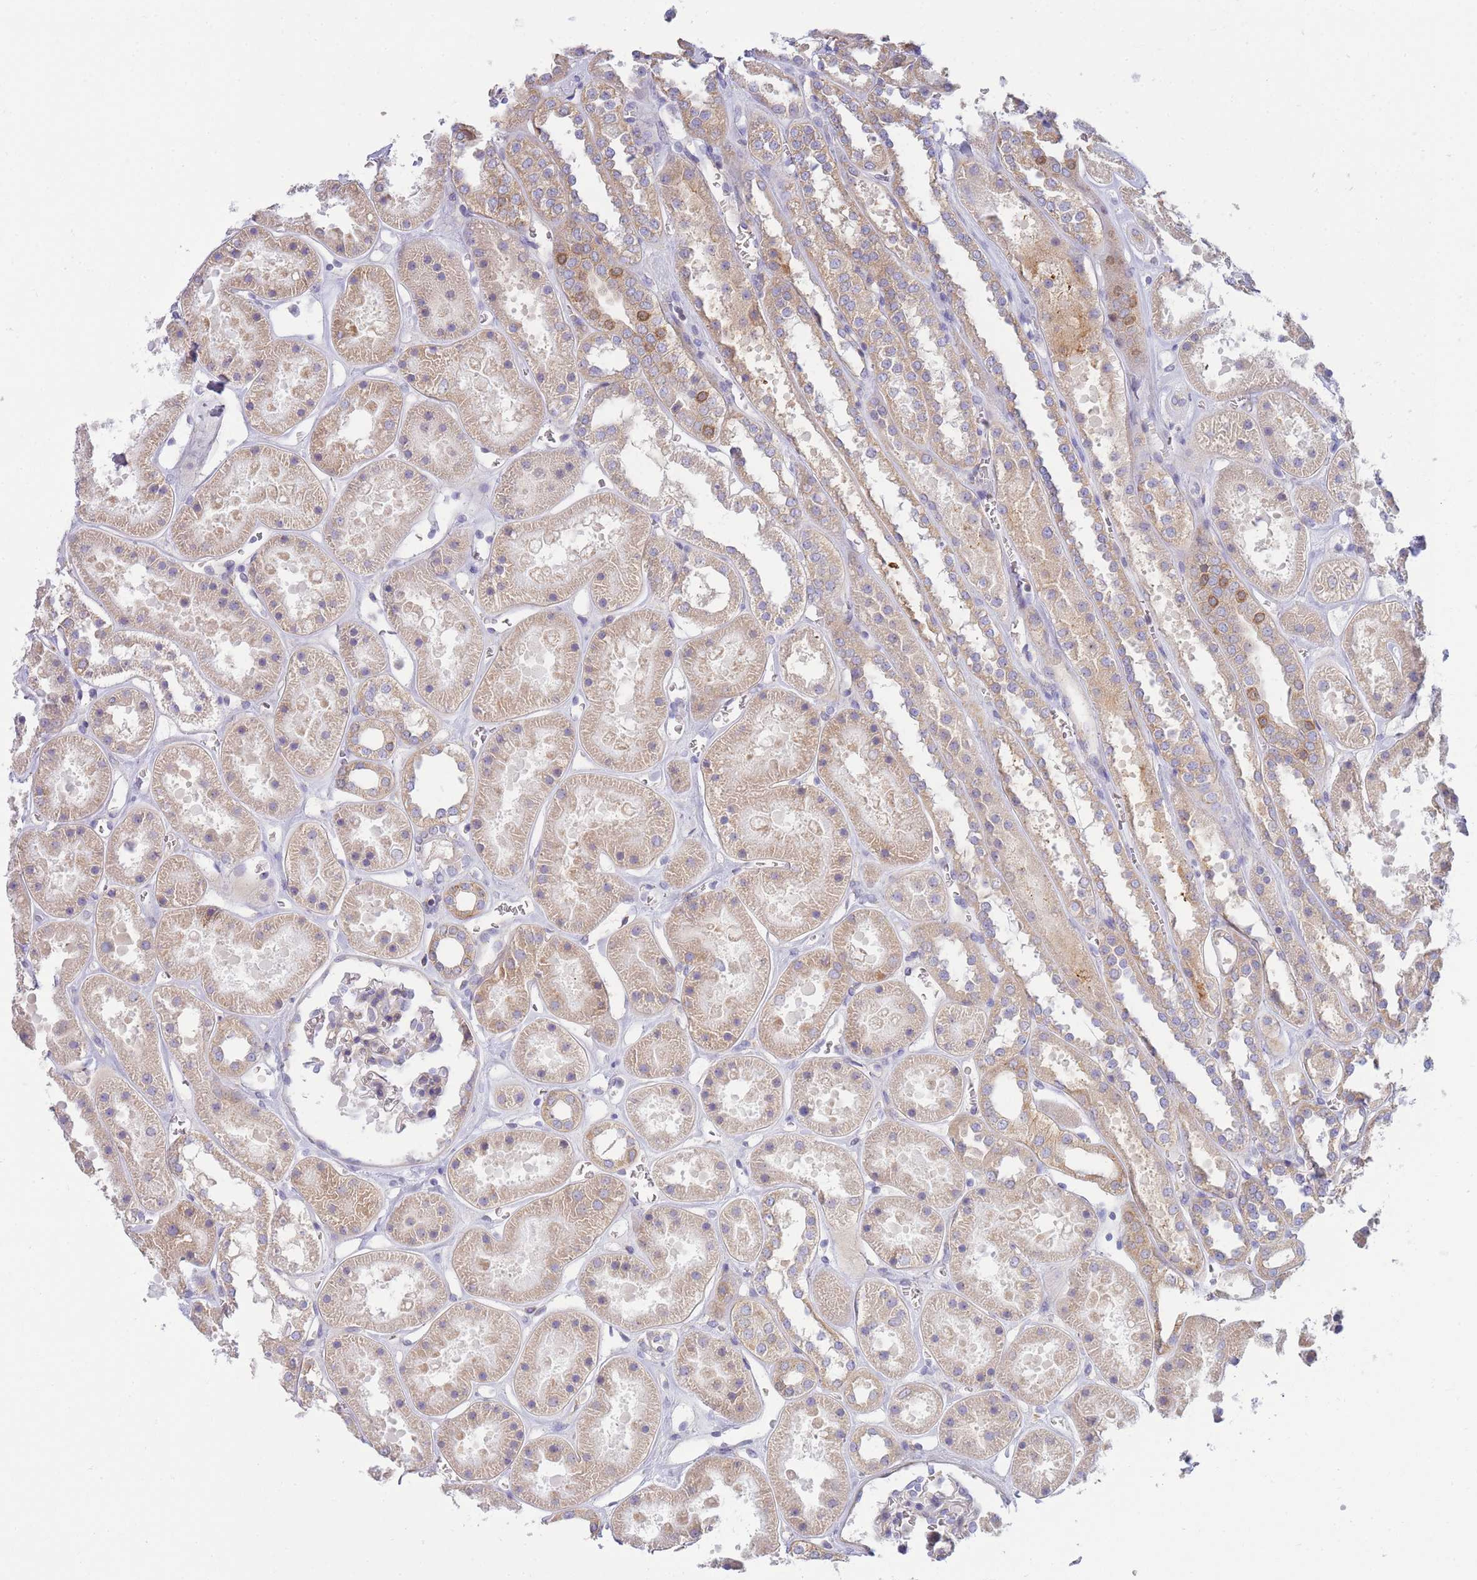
{"staining": {"intensity": "weak", "quantity": "<25%", "location": "cytoplasmic/membranous"}, "tissue": "kidney", "cell_type": "Cells in glomeruli", "image_type": "normal", "snomed": [{"axis": "morphology", "description": "Normal tissue, NOS"}, {"axis": "topography", "description": "Kidney"}], "caption": "Human kidney stained for a protein using immunohistochemistry (IHC) exhibits no positivity in cells in glomeruli.", "gene": "SH2B2", "patient": {"sex": "female", "age": 41}}